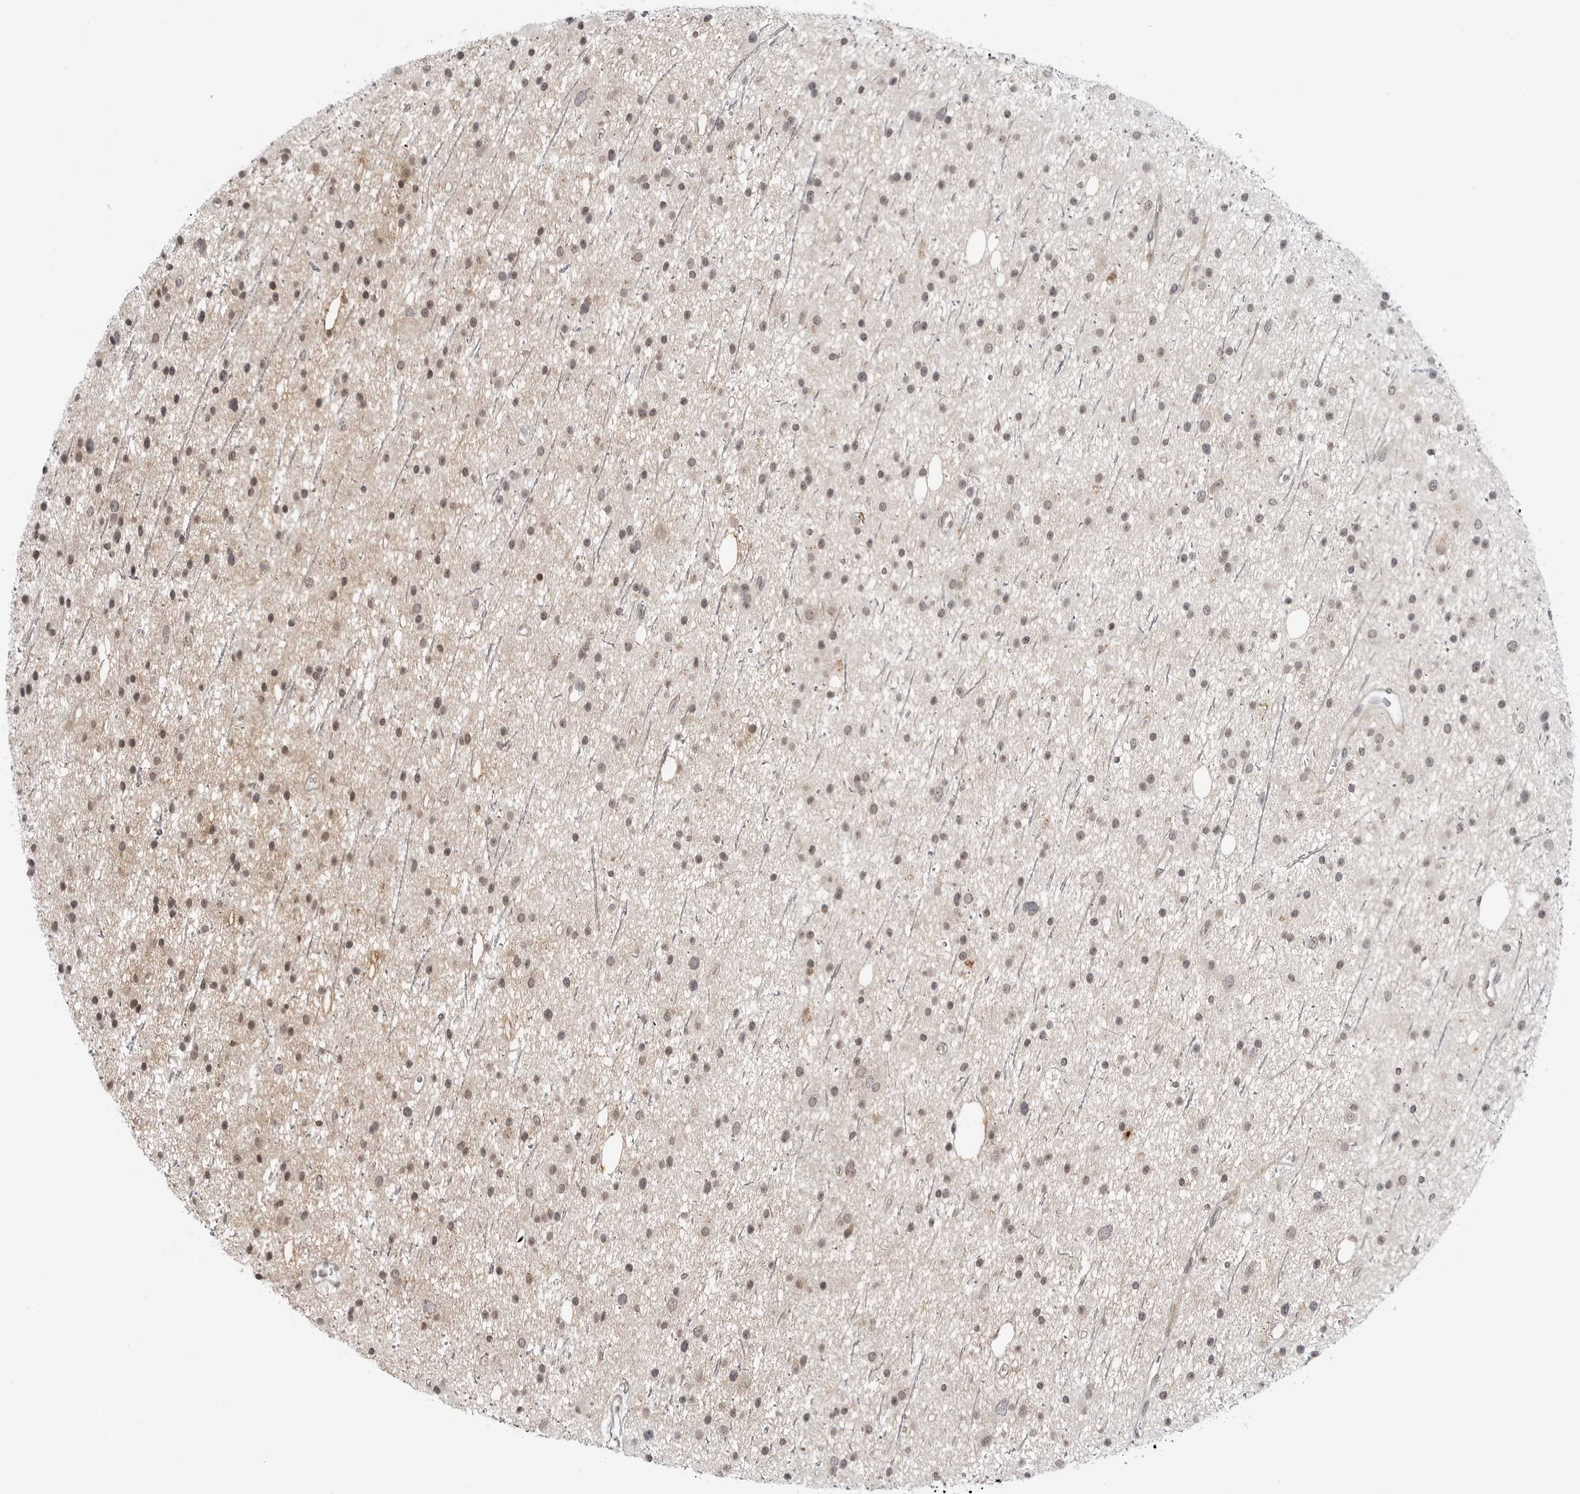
{"staining": {"intensity": "weak", "quantity": "25%-75%", "location": "nuclear"}, "tissue": "glioma", "cell_type": "Tumor cells", "image_type": "cancer", "snomed": [{"axis": "morphology", "description": "Glioma, malignant, Low grade"}, {"axis": "topography", "description": "Cerebral cortex"}], "caption": "The histopathology image demonstrates staining of malignant low-grade glioma, revealing weak nuclear protein positivity (brown color) within tumor cells.", "gene": "ADAMTS5", "patient": {"sex": "female", "age": 39}}